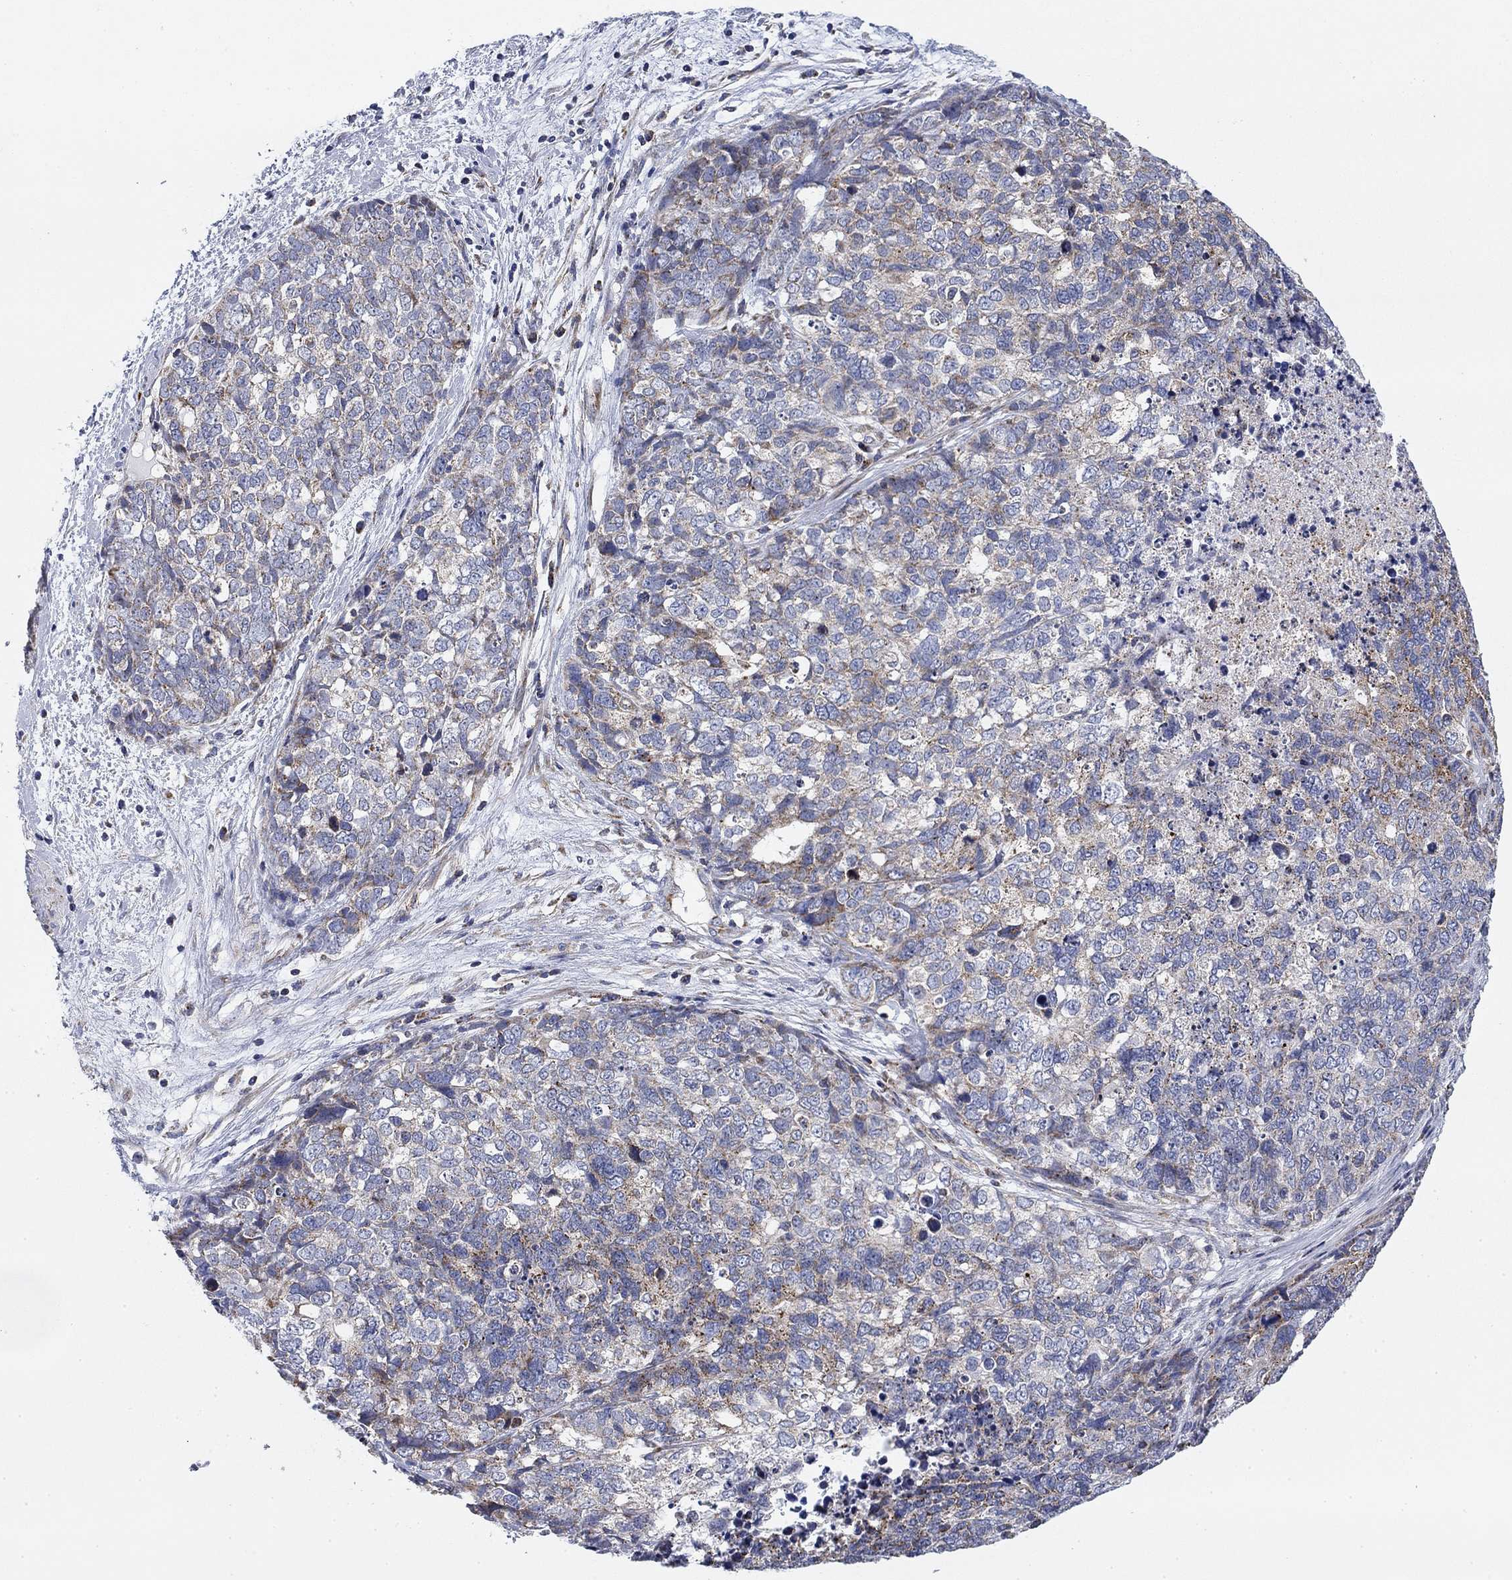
{"staining": {"intensity": "moderate", "quantity": "<25%", "location": "cytoplasmic/membranous"}, "tissue": "cervical cancer", "cell_type": "Tumor cells", "image_type": "cancer", "snomed": [{"axis": "morphology", "description": "Squamous cell carcinoma, NOS"}, {"axis": "topography", "description": "Cervix"}], "caption": "High-magnification brightfield microscopy of cervical cancer stained with DAB (3,3'-diaminobenzidine) (brown) and counterstained with hematoxylin (blue). tumor cells exhibit moderate cytoplasmic/membranous expression is identified in about<25% of cells.", "gene": "NACAD", "patient": {"sex": "female", "age": 63}}